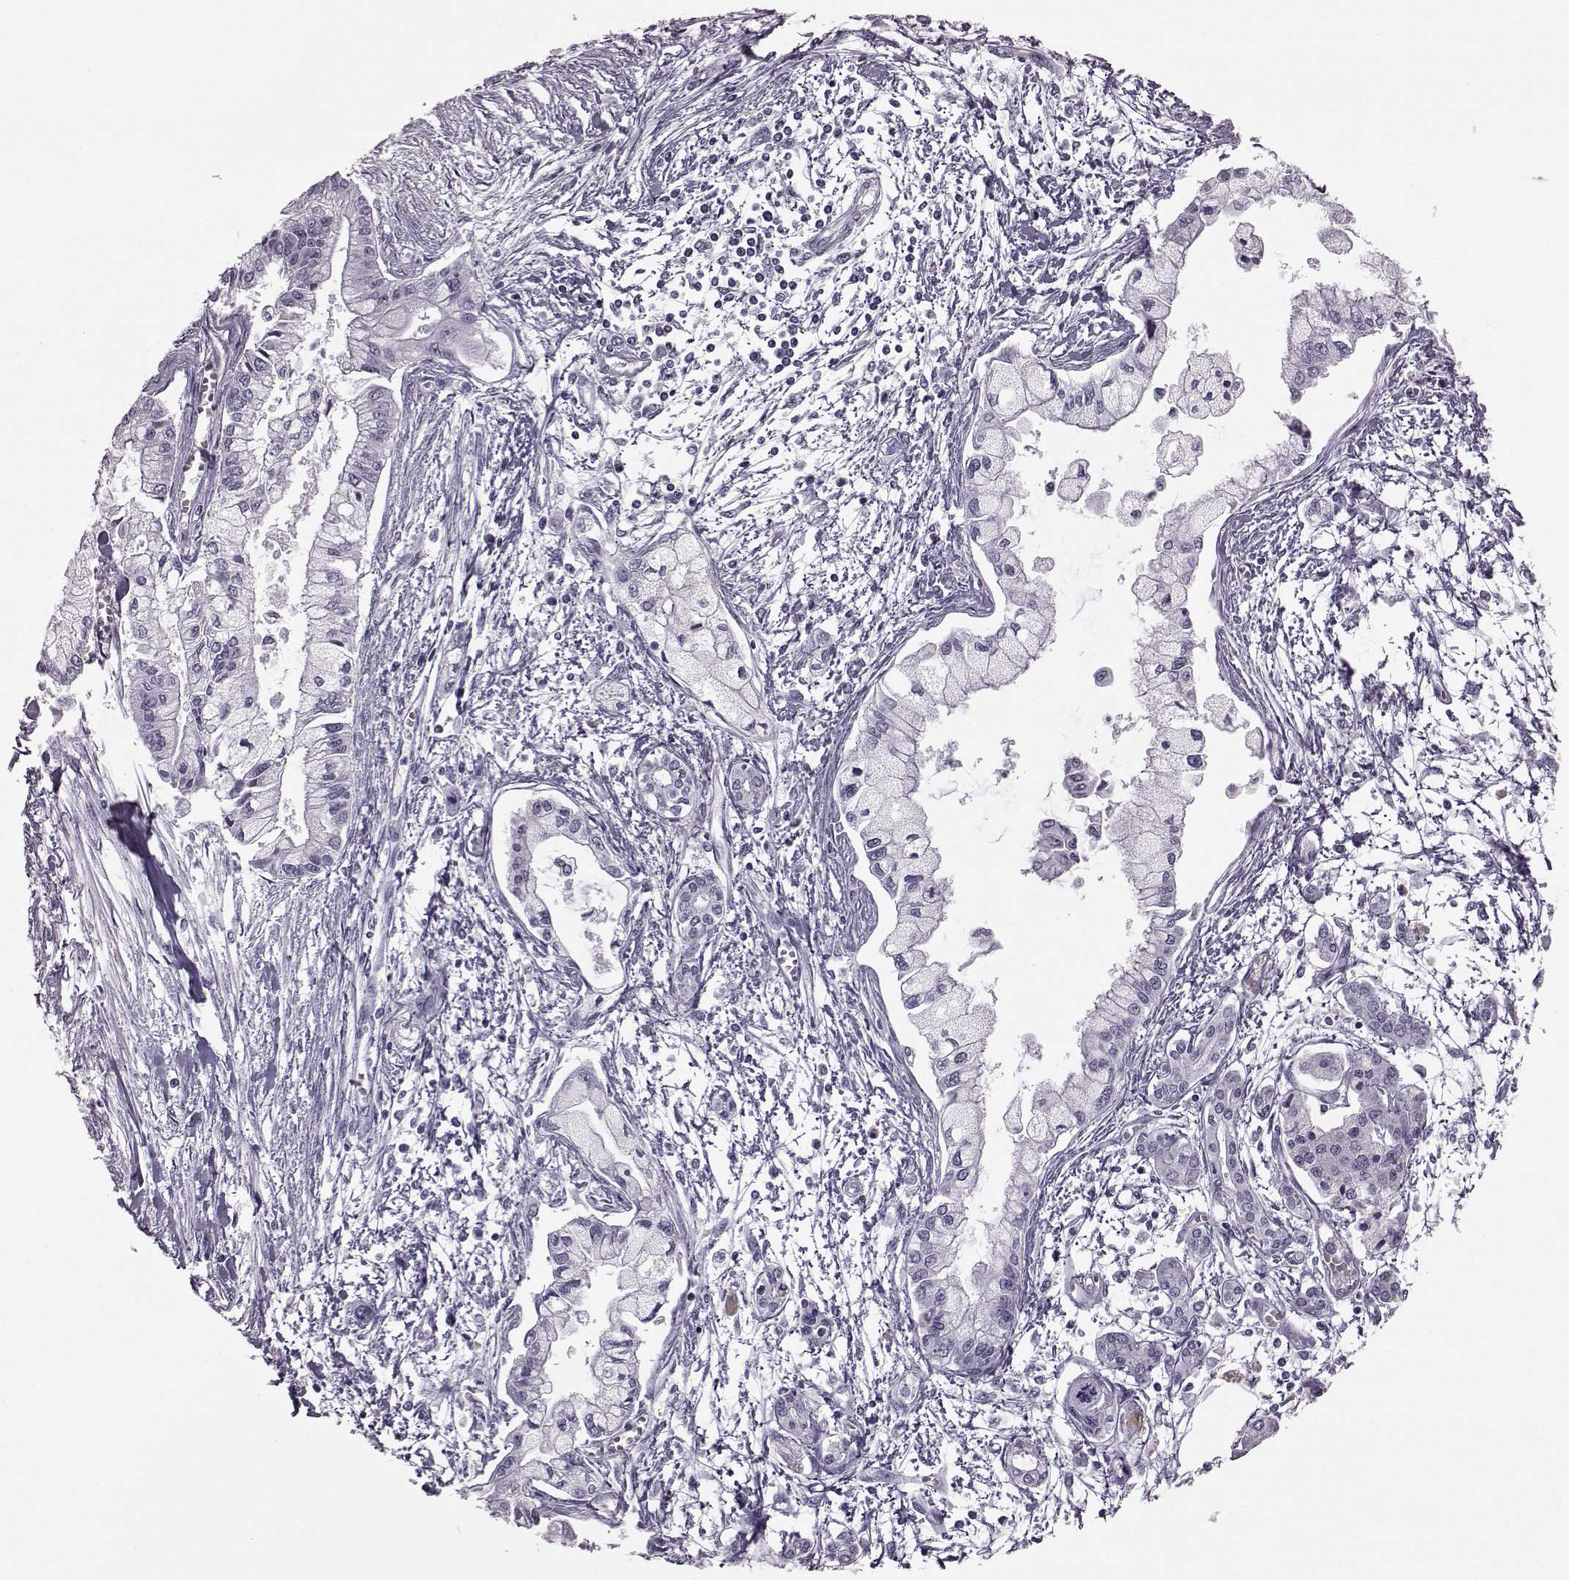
{"staining": {"intensity": "negative", "quantity": "none", "location": "none"}, "tissue": "pancreatic cancer", "cell_type": "Tumor cells", "image_type": "cancer", "snomed": [{"axis": "morphology", "description": "Adenocarcinoma, NOS"}, {"axis": "topography", "description": "Pancreas"}], "caption": "There is no significant staining in tumor cells of pancreatic adenocarcinoma. The staining is performed using DAB brown chromogen with nuclei counter-stained in using hematoxylin.", "gene": "JSRP1", "patient": {"sex": "male", "age": 54}}